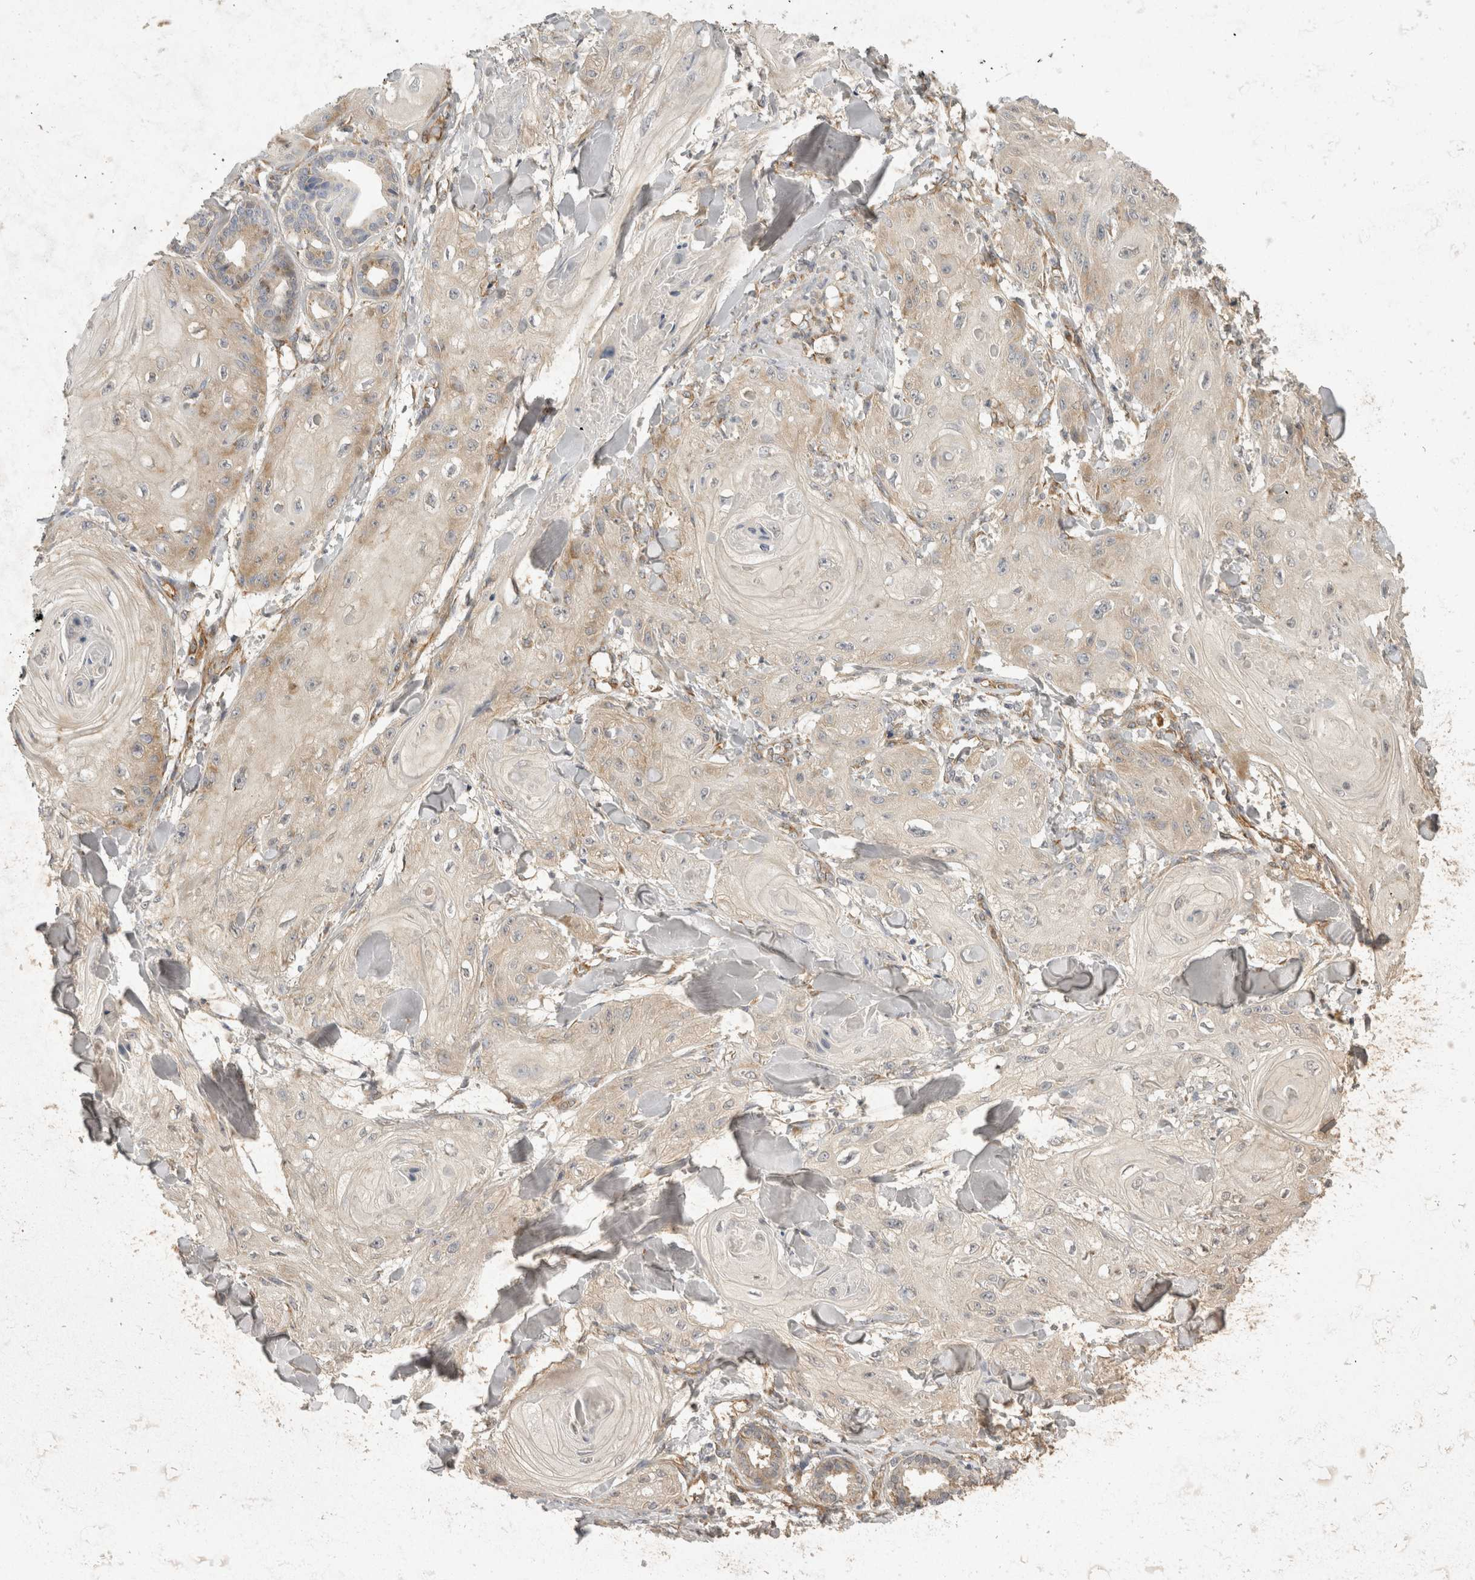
{"staining": {"intensity": "weak", "quantity": "<25%", "location": "cytoplasmic/membranous"}, "tissue": "skin cancer", "cell_type": "Tumor cells", "image_type": "cancer", "snomed": [{"axis": "morphology", "description": "Squamous cell carcinoma, NOS"}, {"axis": "topography", "description": "Skin"}], "caption": "Immunohistochemistry image of neoplastic tissue: human skin cancer (squamous cell carcinoma) stained with DAB (3,3'-diaminobenzidine) reveals no significant protein expression in tumor cells.", "gene": "EIF4G3", "patient": {"sex": "male", "age": 74}}